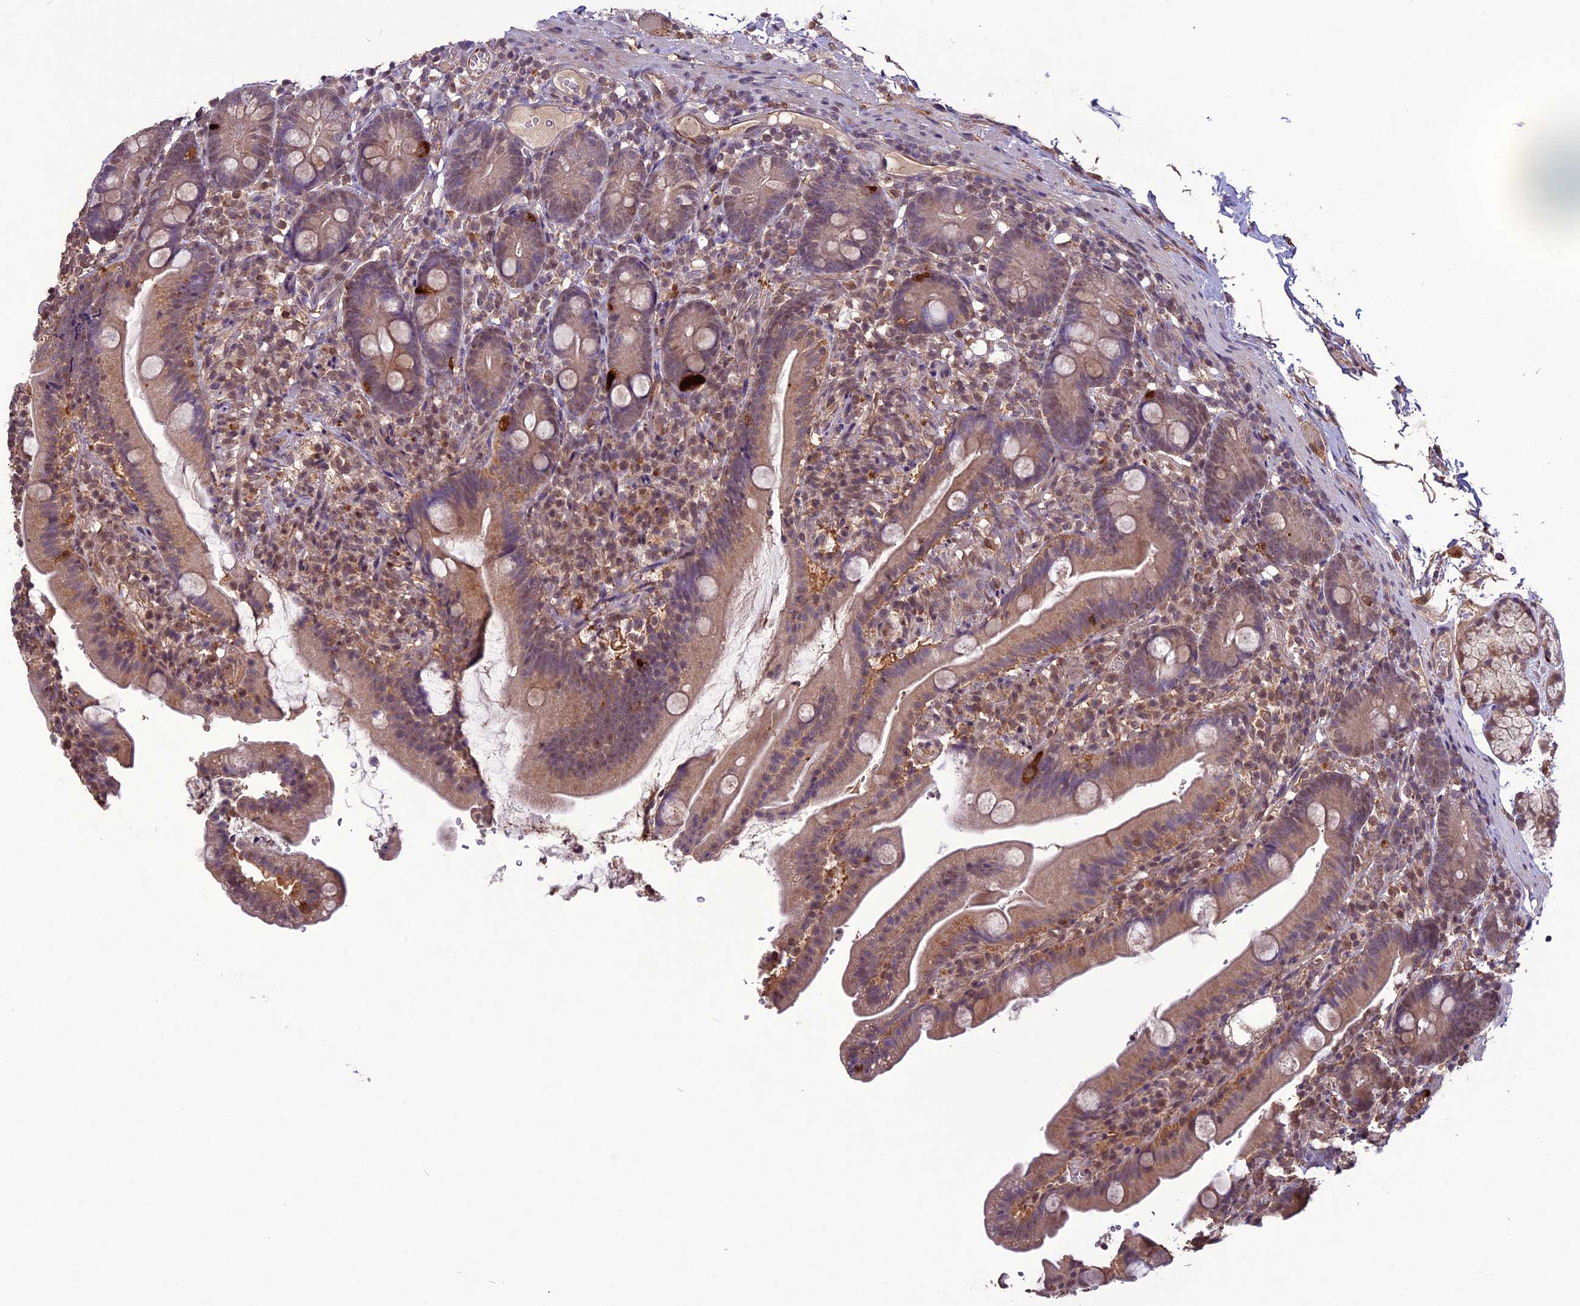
{"staining": {"intensity": "weak", "quantity": ">75%", "location": "cytoplasmic/membranous"}, "tissue": "duodenum", "cell_type": "Glandular cells", "image_type": "normal", "snomed": [{"axis": "morphology", "description": "Normal tissue, NOS"}, {"axis": "topography", "description": "Duodenum"}], "caption": "Approximately >75% of glandular cells in unremarkable human duodenum display weak cytoplasmic/membranous protein positivity as visualized by brown immunohistochemical staining.", "gene": "C3orf70", "patient": {"sex": "female", "age": 67}}